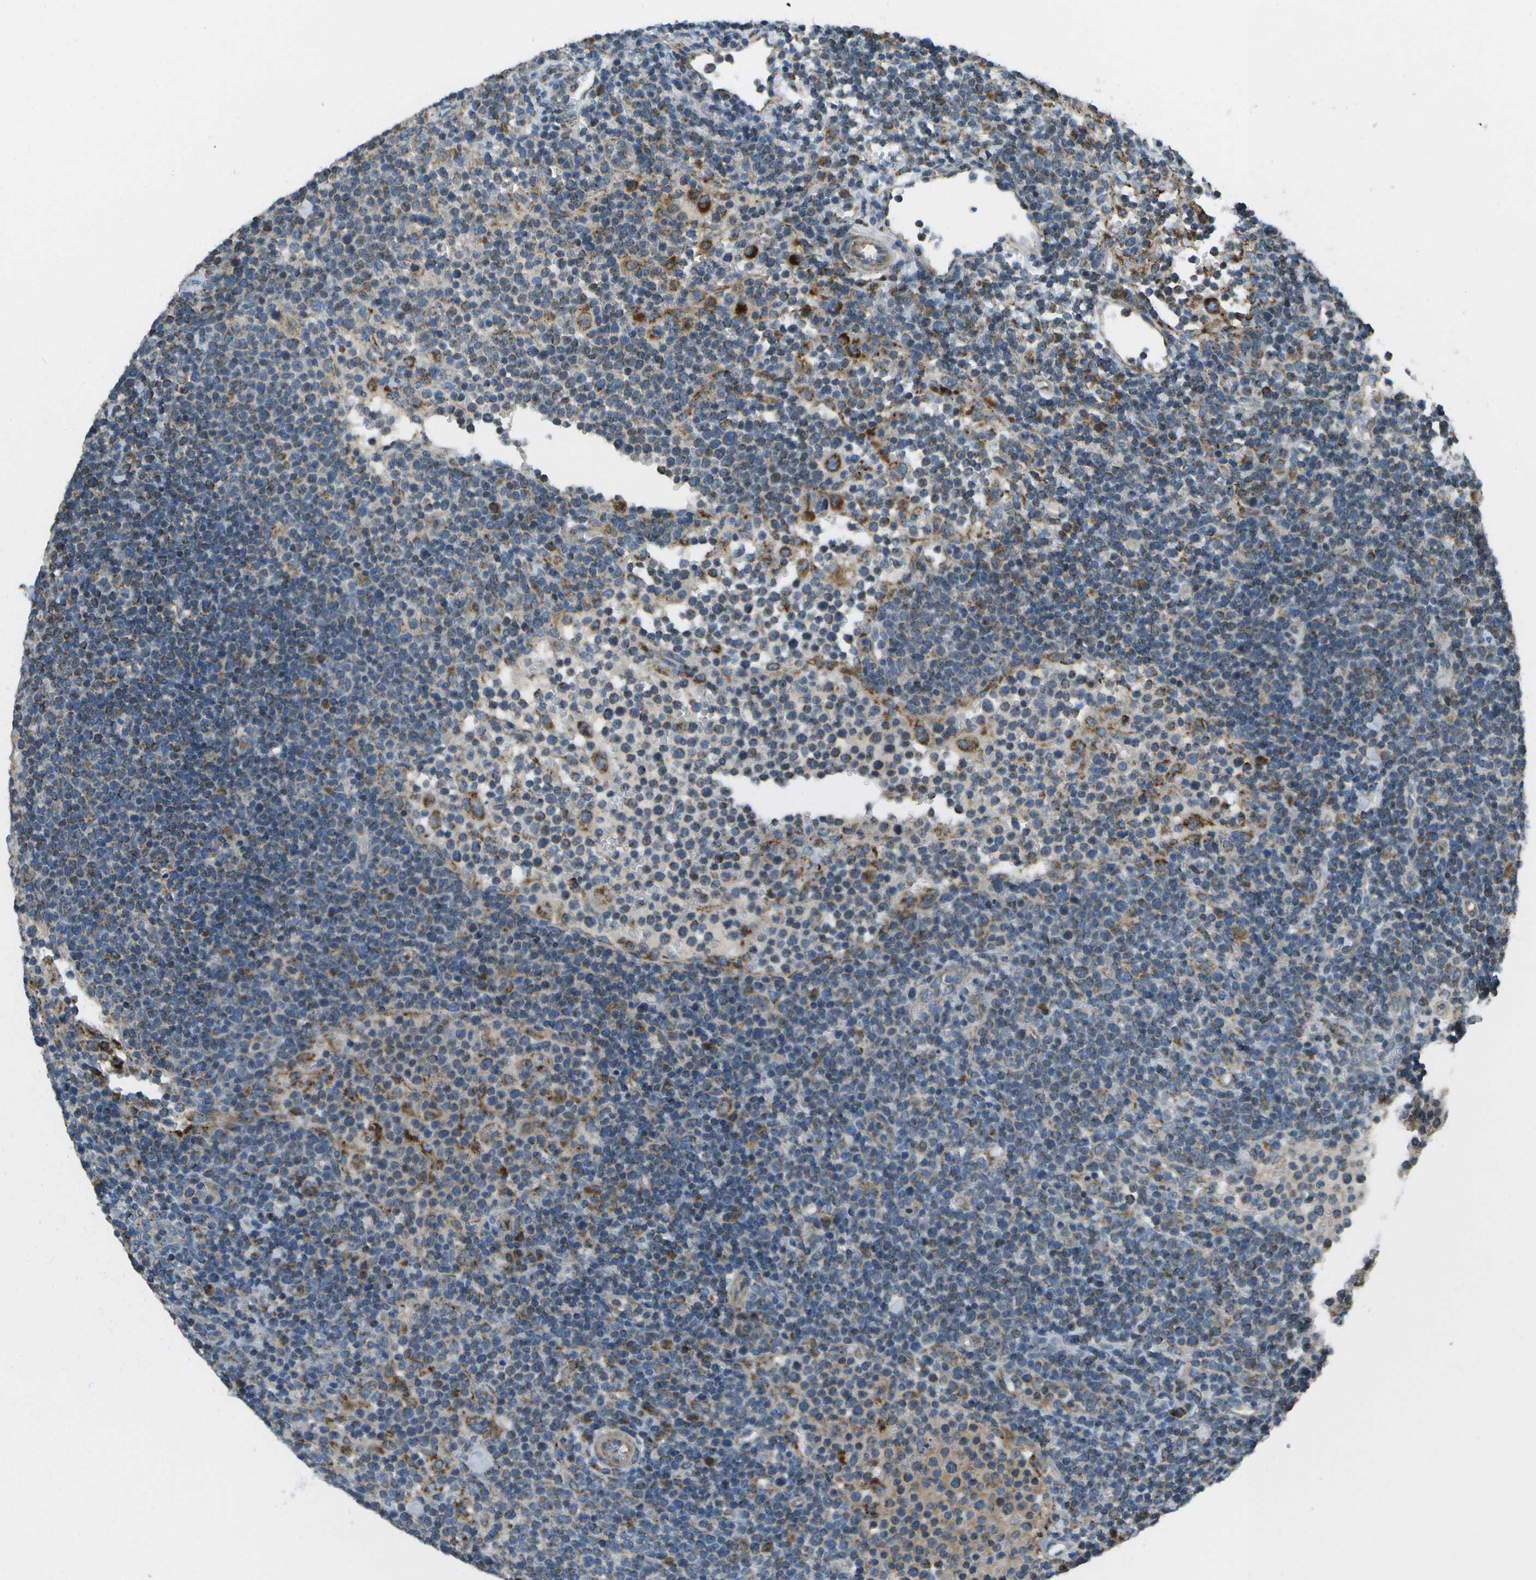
{"staining": {"intensity": "weak", "quantity": "25%-75%", "location": "cytoplasmic/membranous"}, "tissue": "lymphoma", "cell_type": "Tumor cells", "image_type": "cancer", "snomed": [{"axis": "morphology", "description": "Malignant lymphoma, non-Hodgkin's type, High grade"}, {"axis": "topography", "description": "Lymph node"}], "caption": "About 25%-75% of tumor cells in human high-grade malignant lymphoma, non-Hodgkin's type reveal weak cytoplasmic/membranous protein positivity as visualized by brown immunohistochemical staining.", "gene": "NRK", "patient": {"sex": "male", "age": 61}}